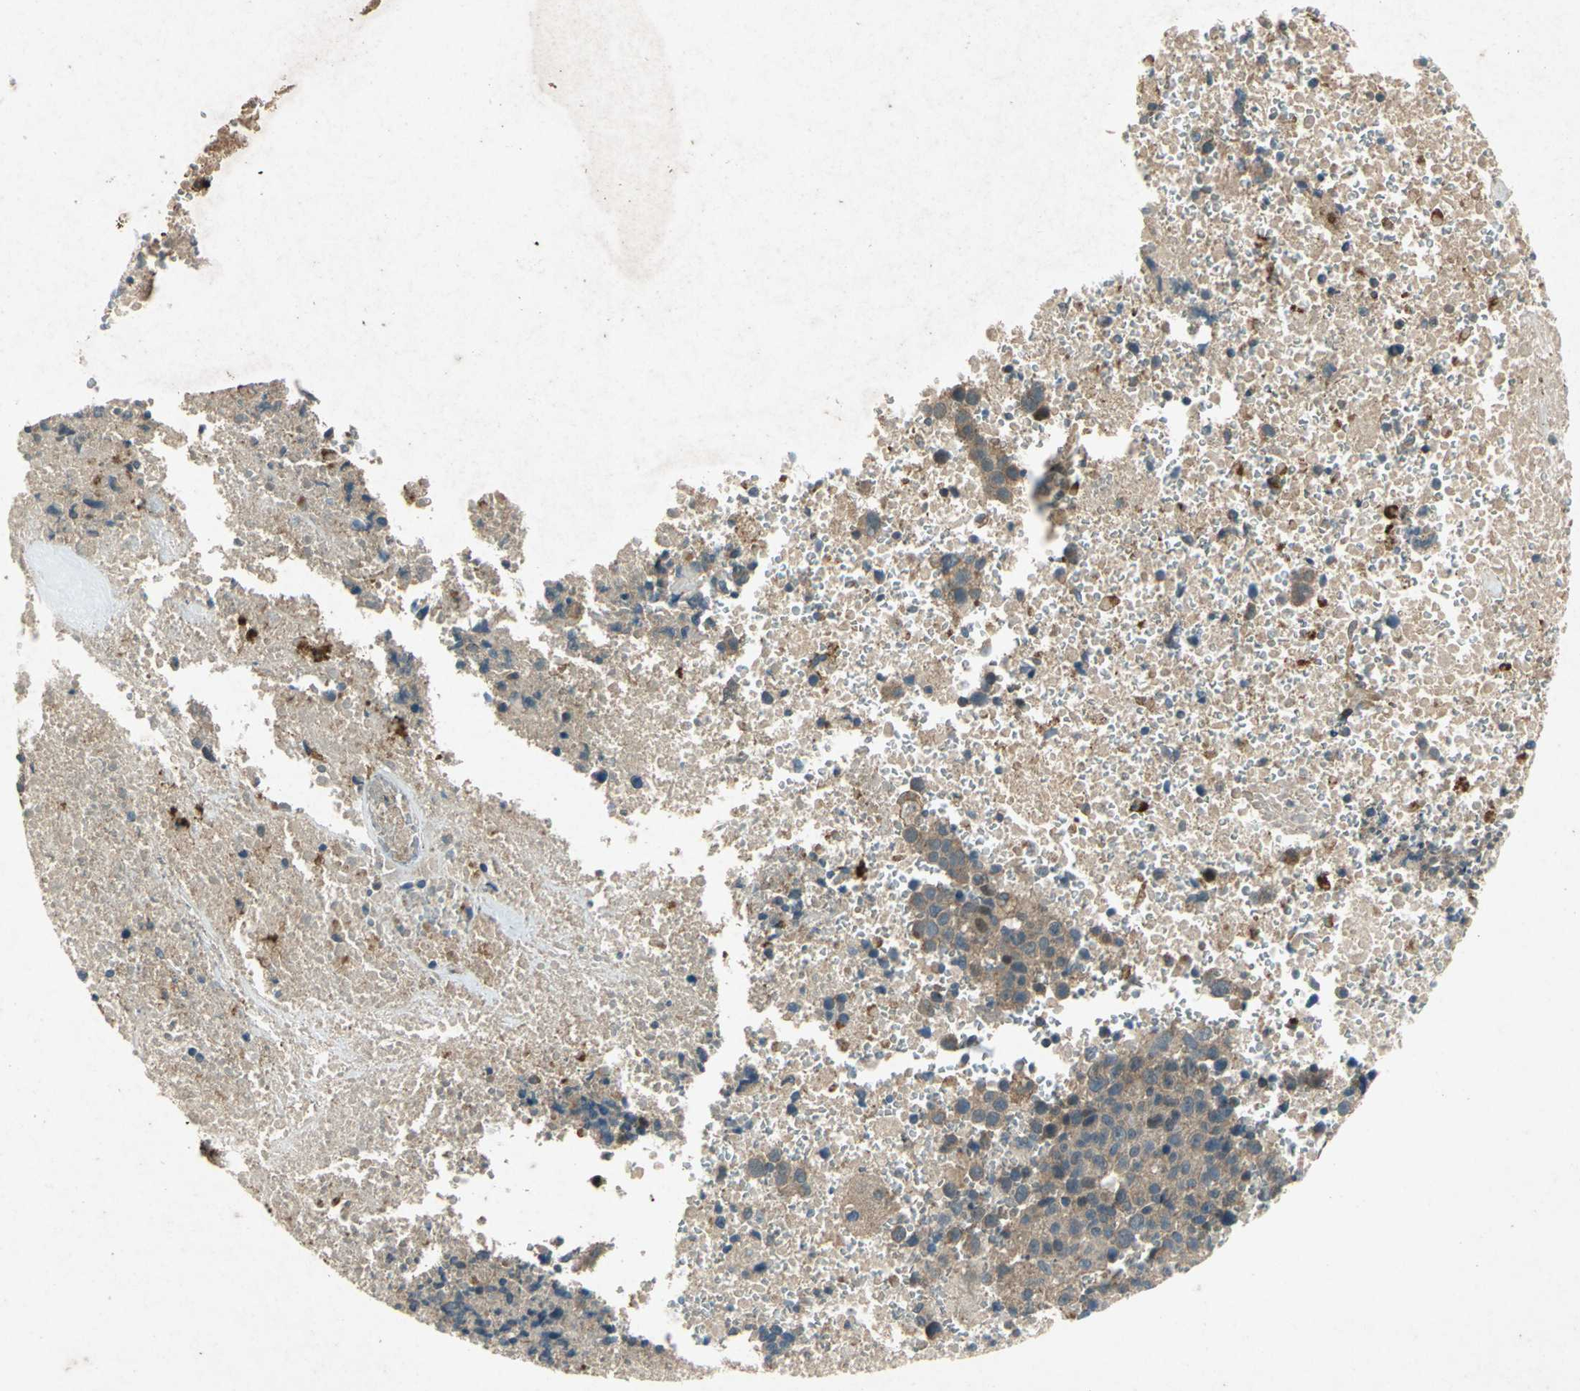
{"staining": {"intensity": "weak", "quantity": "25%-75%", "location": "cytoplasmic/membranous"}, "tissue": "melanoma", "cell_type": "Tumor cells", "image_type": "cancer", "snomed": [{"axis": "morphology", "description": "Malignant melanoma, Metastatic site"}, {"axis": "topography", "description": "Cerebral cortex"}], "caption": "Immunohistochemical staining of malignant melanoma (metastatic site) shows low levels of weak cytoplasmic/membranous protein staining in approximately 25%-75% of tumor cells.", "gene": "EMCN", "patient": {"sex": "female", "age": 52}}